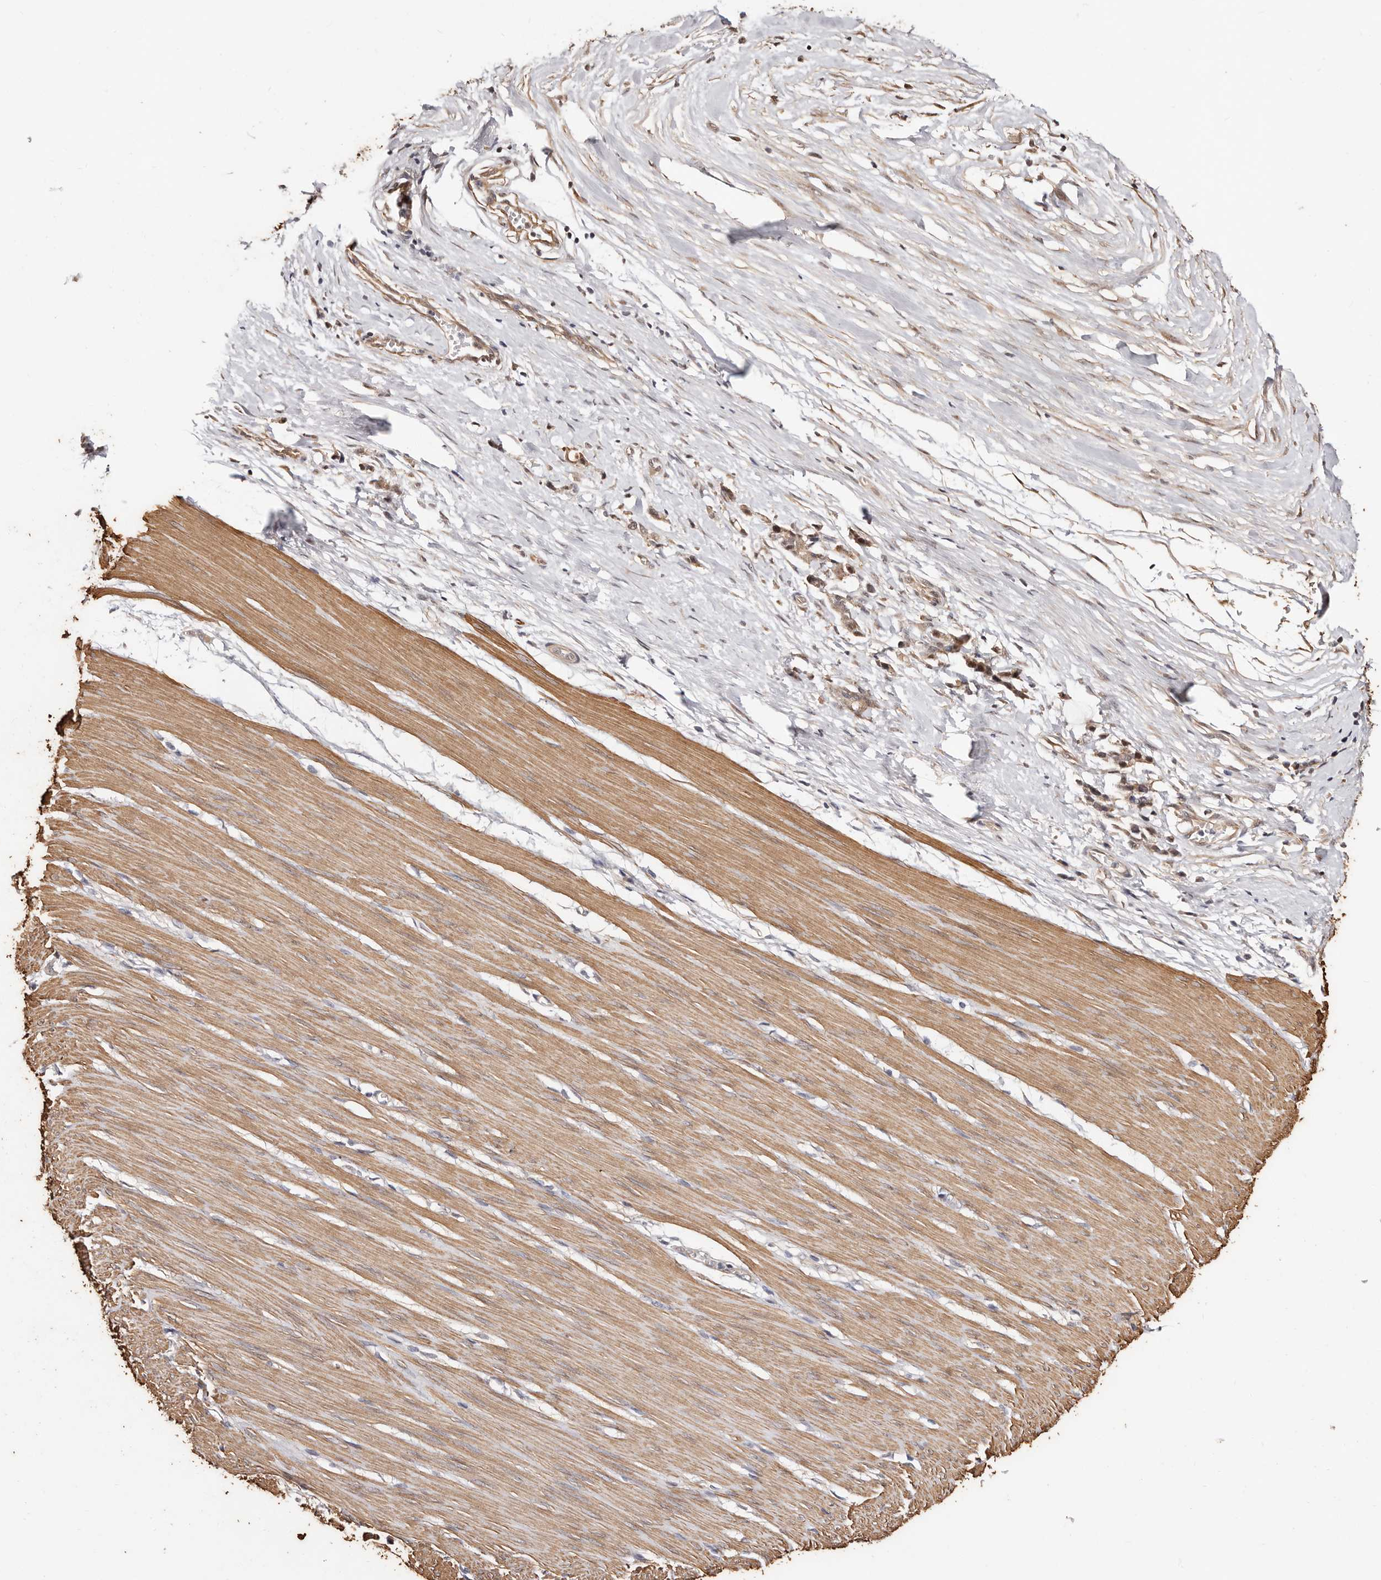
{"staining": {"intensity": "moderate", "quantity": ">75%", "location": "cytoplasmic/membranous"}, "tissue": "smooth muscle", "cell_type": "Smooth muscle cells", "image_type": "normal", "snomed": [{"axis": "morphology", "description": "Normal tissue, NOS"}, {"axis": "morphology", "description": "Adenocarcinoma, NOS"}, {"axis": "topography", "description": "Colon"}, {"axis": "topography", "description": "Peripheral nerve tissue"}], "caption": "The immunohistochemical stain highlights moderate cytoplasmic/membranous positivity in smooth muscle cells of normal smooth muscle.", "gene": "TRIP13", "patient": {"sex": "male", "age": 14}}